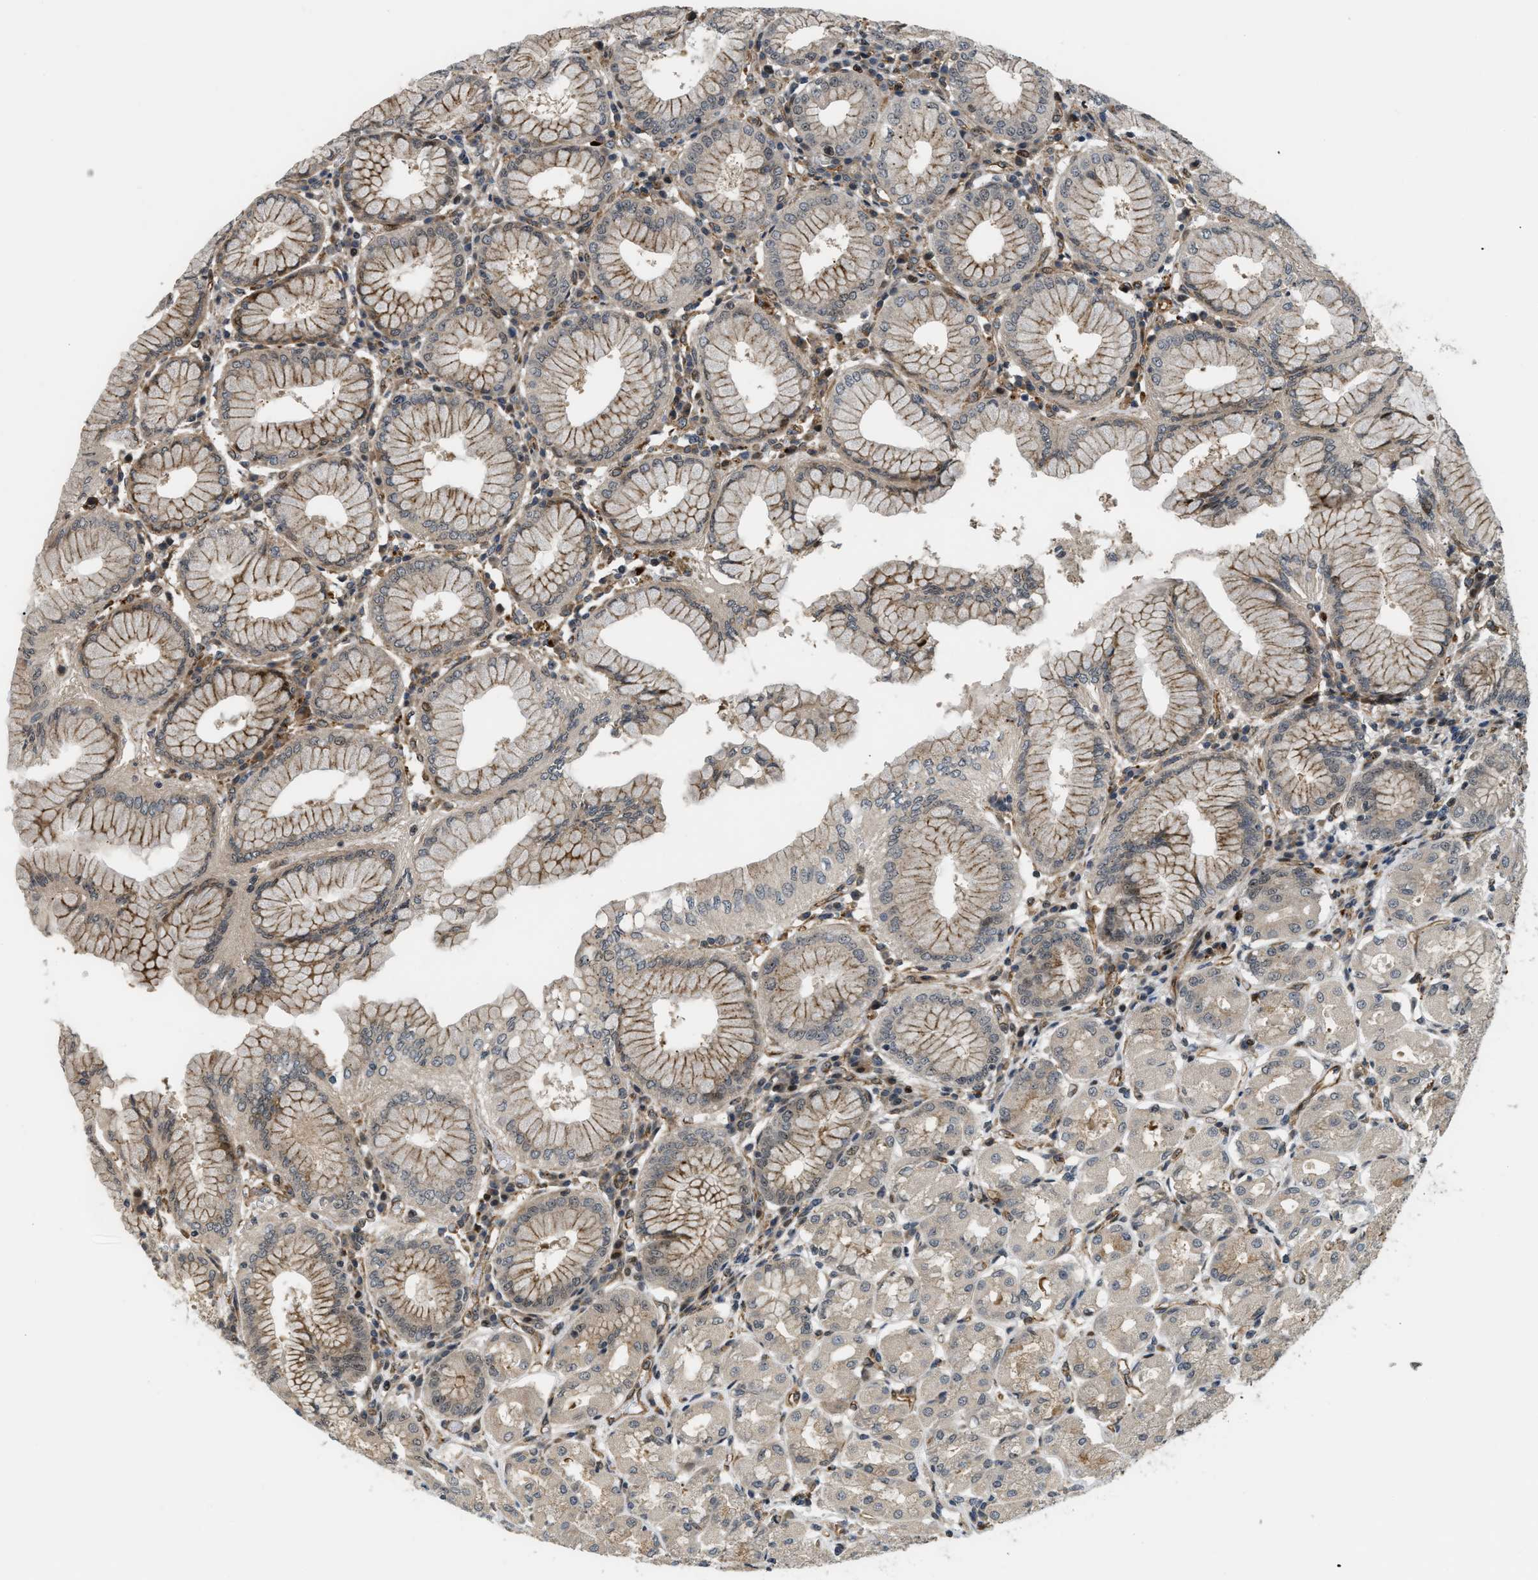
{"staining": {"intensity": "strong", "quantity": "25%-75%", "location": "cytoplasmic/membranous,nuclear"}, "tissue": "stomach", "cell_type": "Glandular cells", "image_type": "normal", "snomed": [{"axis": "morphology", "description": "Normal tissue, NOS"}, {"axis": "topography", "description": "Stomach"}, {"axis": "topography", "description": "Stomach, lower"}], "caption": "This micrograph shows IHC staining of normal human stomach, with high strong cytoplasmic/membranous,nuclear expression in about 25%-75% of glandular cells.", "gene": "LTA4H", "patient": {"sex": "female", "age": 56}}